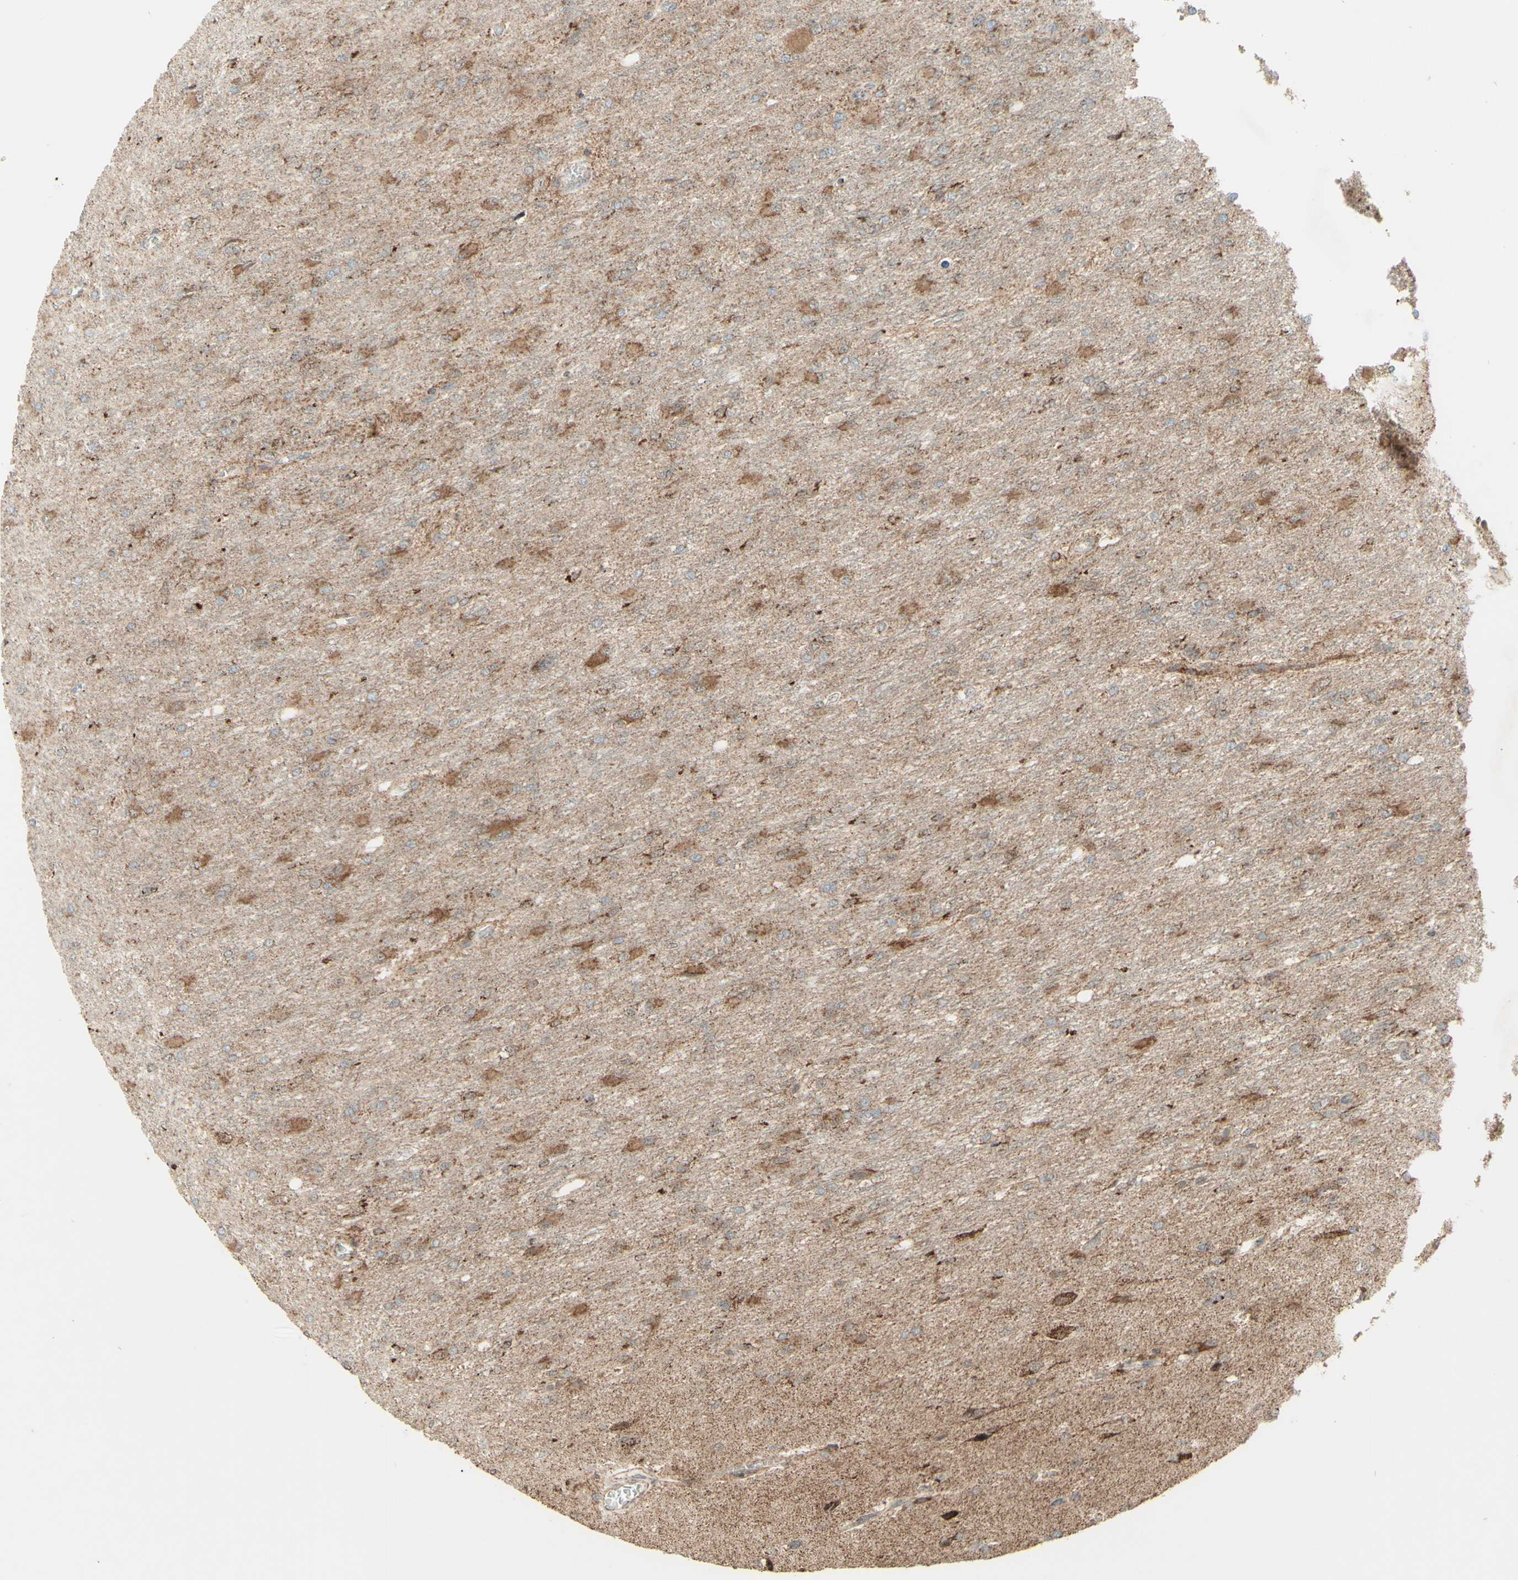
{"staining": {"intensity": "moderate", "quantity": "25%-75%", "location": "cytoplasmic/membranous"}, "tissue": "glioma", "cell_type": "Tumor cells", "image_type": "cancer", "snomed": [{"axis": "morphology", "description": "Glioma, malignant, High grade"}, {"axis": "topography", "description": "Cerebral cortex"}], "caption": "Malignant glioma (high-grade) tissue reveals moderate cytoplasmic/membranous positivity in about 25%-75% of tumor cells (DAB (3,3'-diaminobenzidine) = brown stain, brightfield microscopy at high magnification).", "gene": "DHRS3", "patient": {"sex": "female", "age": 36}}